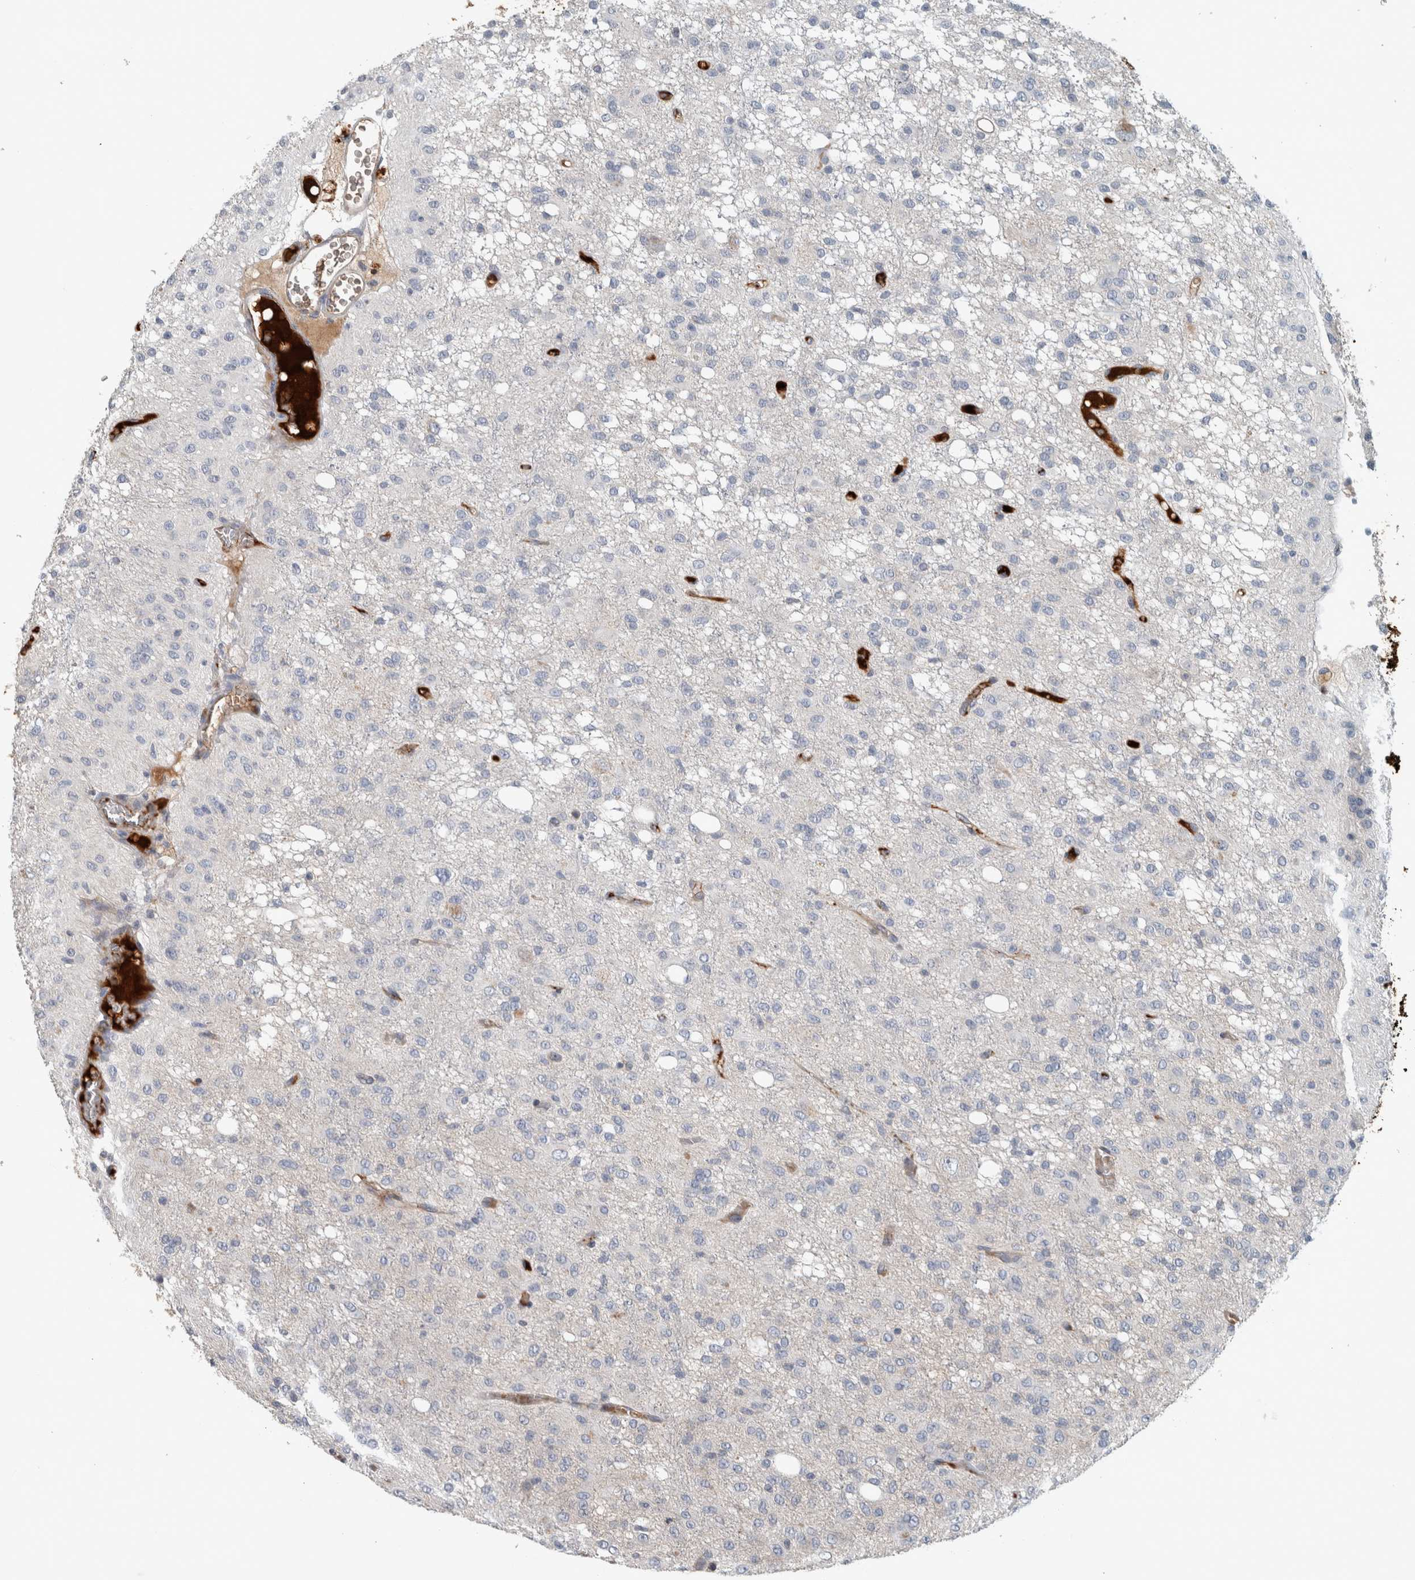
{"staining": {"intensity": "negative", "quantity": "none", "location": "none"}, "tissue": "glioma", "cell_type": "Tumor cells", "image_type": "cancer", "snomed": [{"axis": "morphology", "description": "Glioma, malignant, High grade"}, {"axis": "topography", "description": "Brain"}], "caption": "Image shows no protein staining in tumor cells of glioma tissue.", "gene": "FN1", "patient": {"sex": "female", "age": 59}}